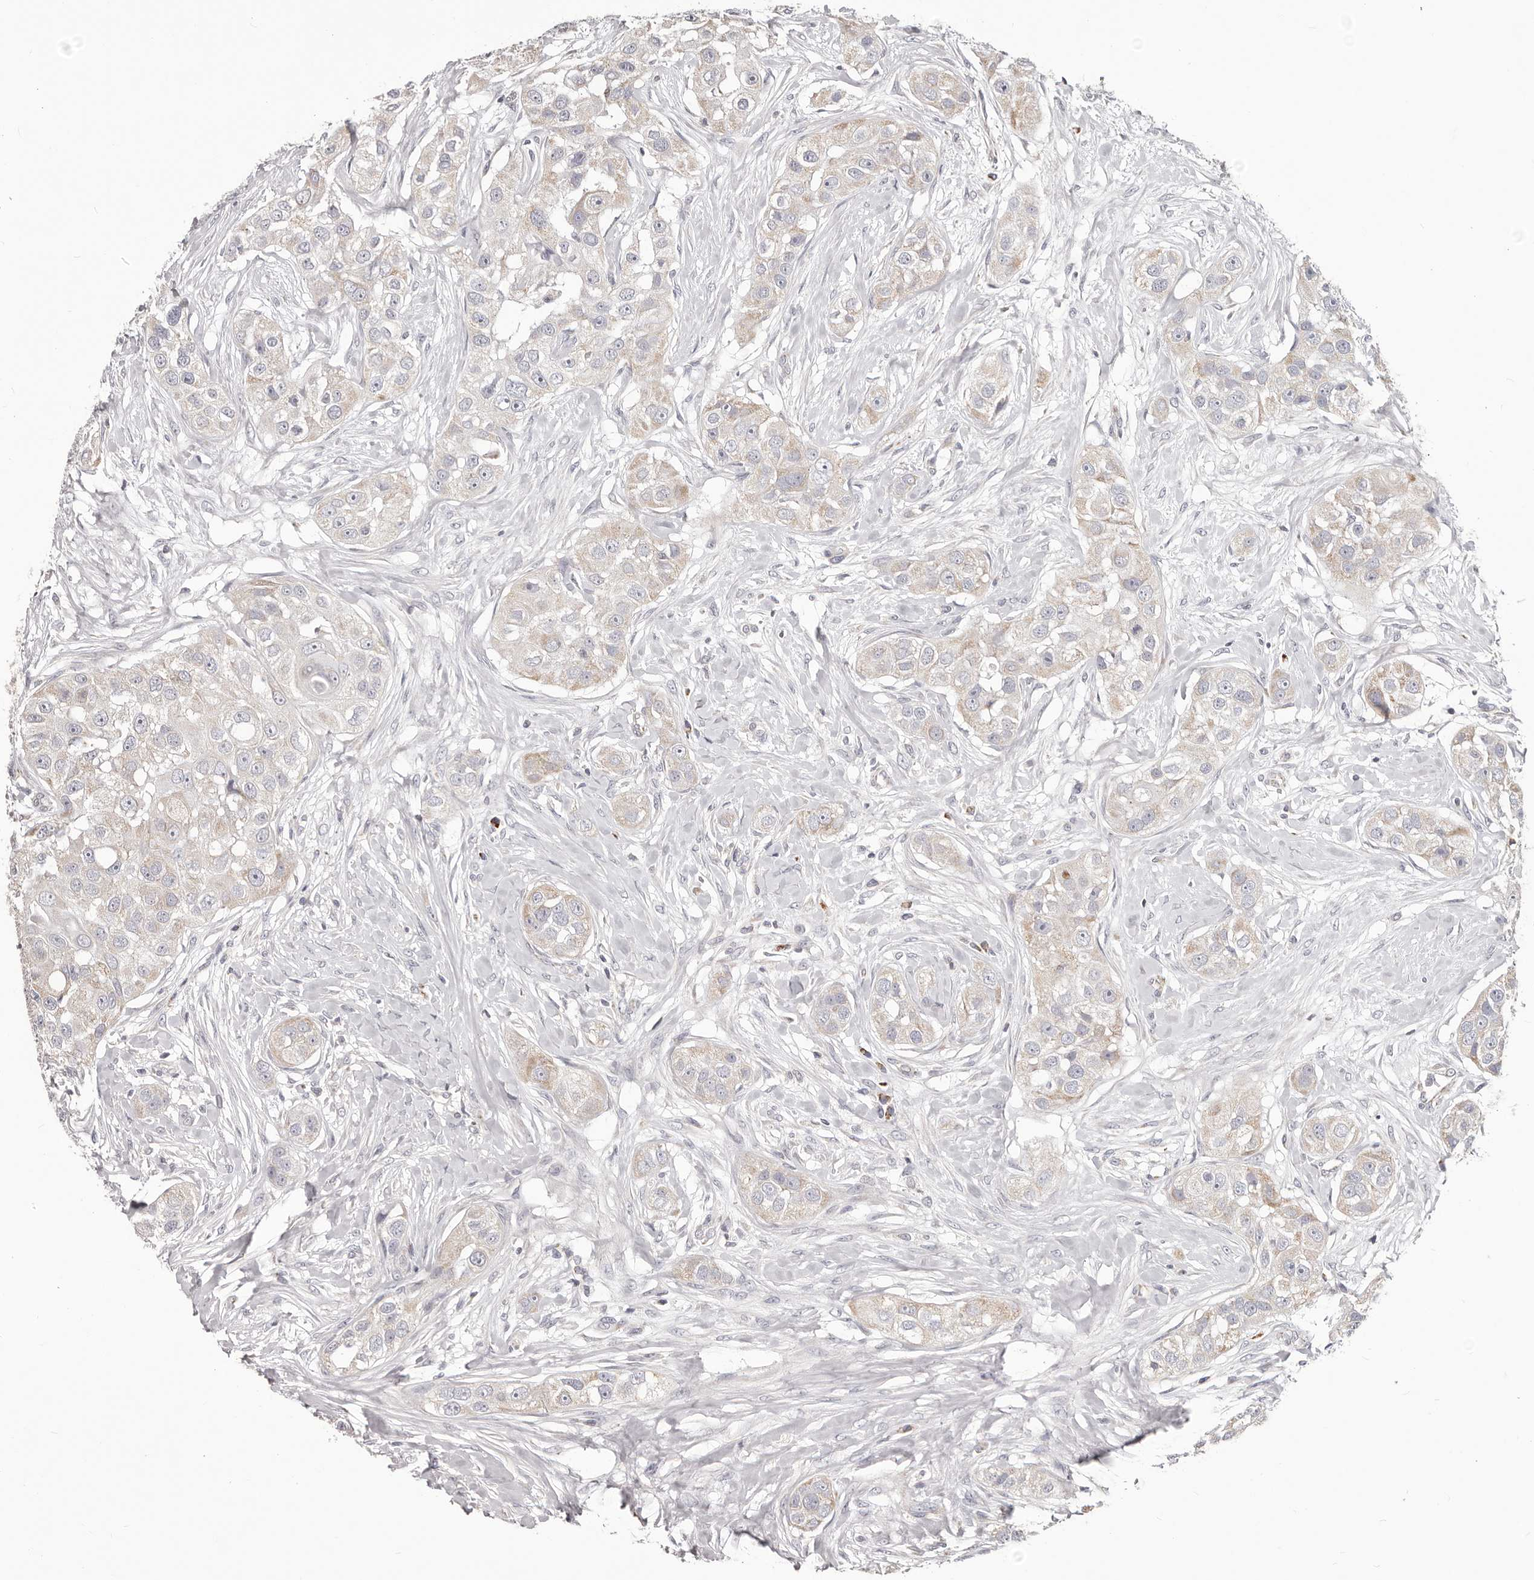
{"staining": {"intensity": "weak", "quantity": "<25%", "location": "cytoplasmic/membranous"}, "tissue": "head and neck cancer", "cell_type": "Tumor cells", "image_type": "cancer", "snomed": [{"axis": "morphology", "description": "Normal tissue, NOS"}, {"axis": "morphology", "description": "Squamous cell carcinoma, NOS"}, {"axis": "topography", "description": "Skeletal muscle"}, {"axis": "topography", "description": "Head-Neck"}], "caption": "High magnification brightfield microscopy of head and neck squamous cell carcinoma stained with DAB (brown) and counterstained with hematoxylin (blue): tumor cells show no significant positivity. The staining was performed using DAB (3,3'-diaminobenzidine) to visualize the protein expression in brown, while the nuclei were stained in blue with hematoxylin (Magnification: 20x).", "gene": "PRMT2", "patient": {"sex": "male", "age": 51}}